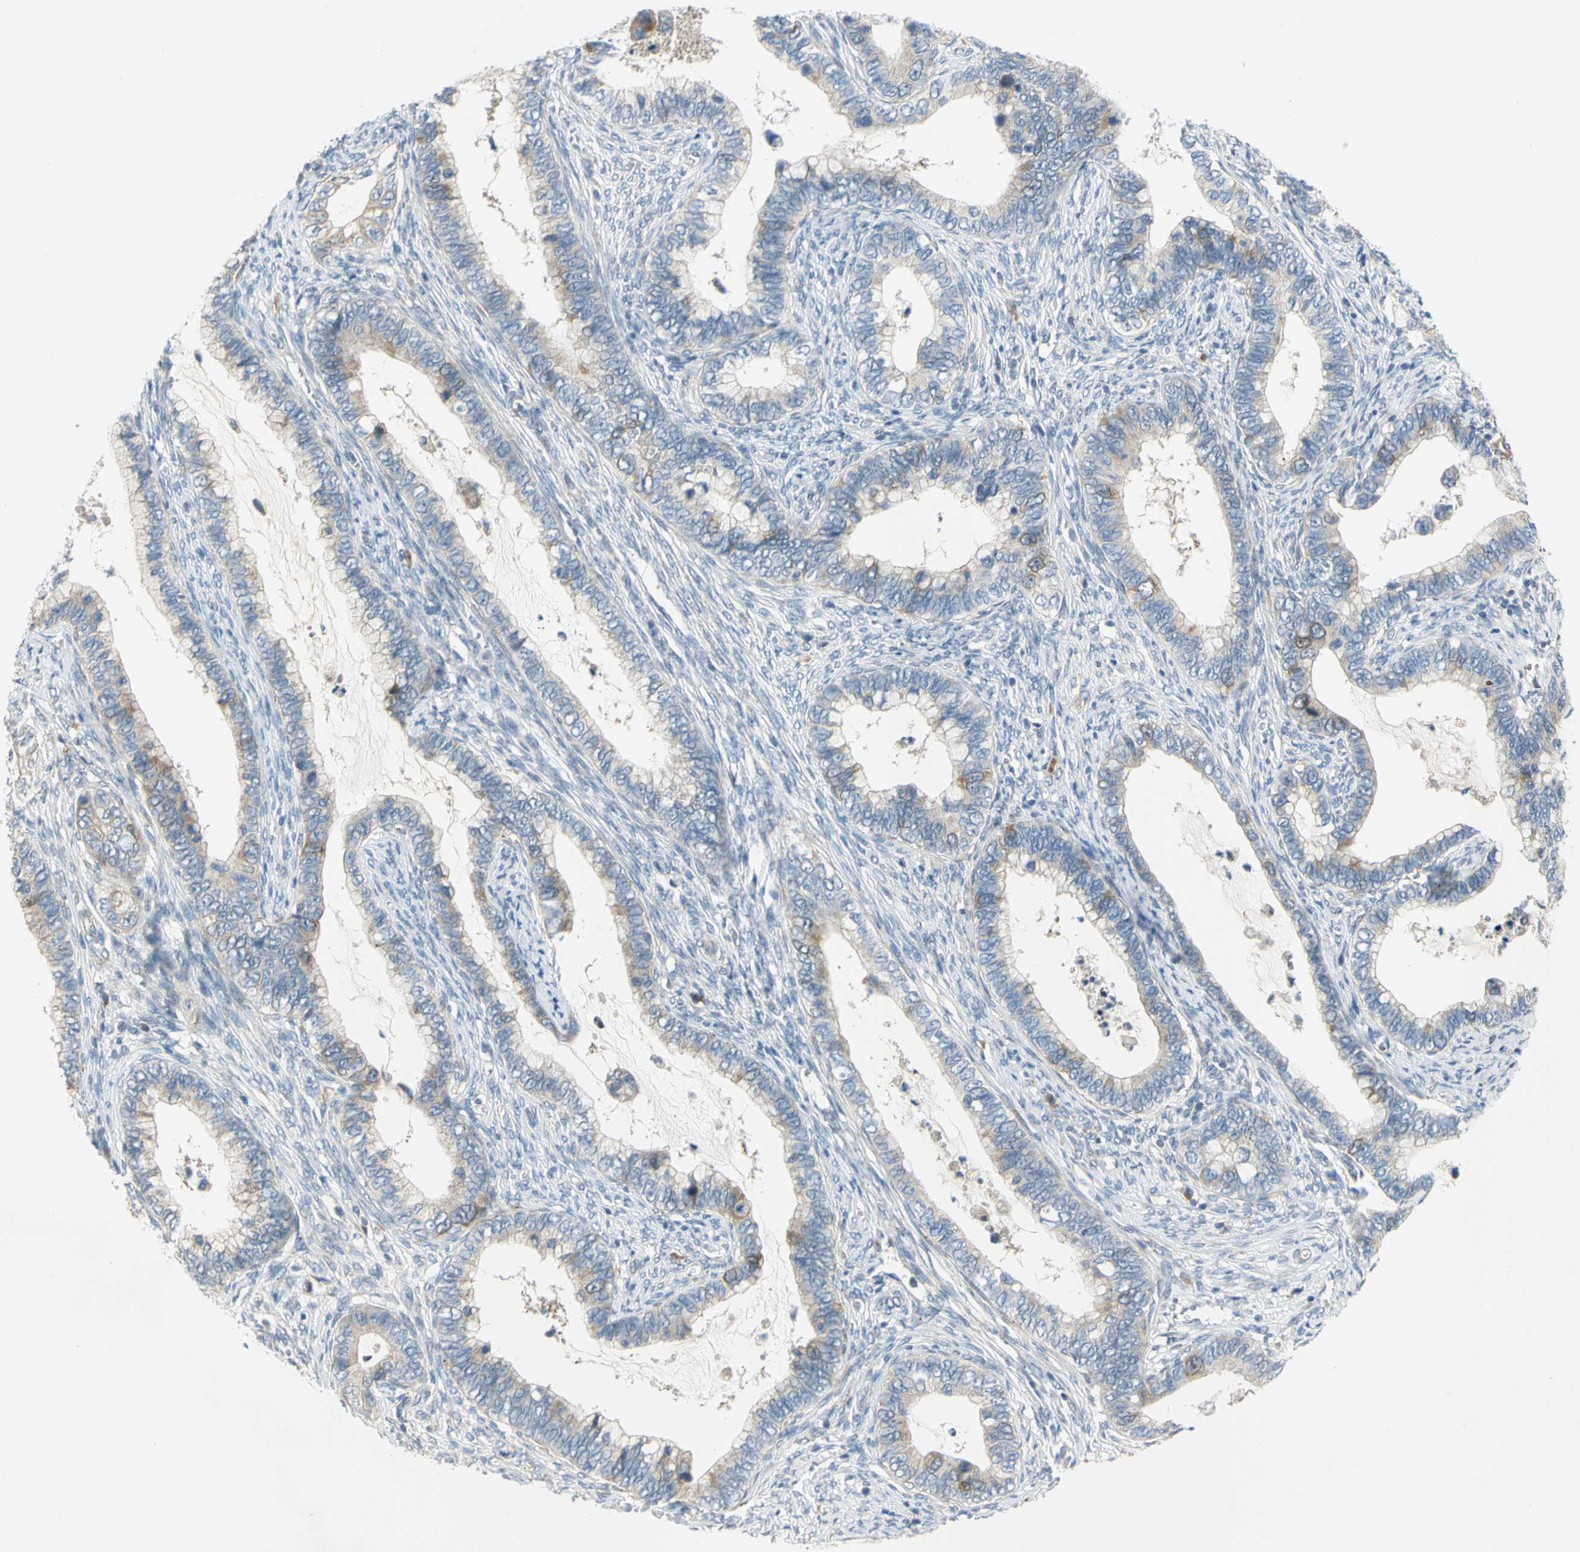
{"staining": {"intensity": "moderate", "quantity": "<25%", "location": "cytoplasmic/membranous"}, "tissue": "cervical cancer", "cell_type": "Tumor cells", "image_type": "cancer", "snomed": [{"axis": "morphology", "description": "Adenocarcinoma, NOS"}, {"axis": "topography", "description": "Cervix"}], "caption": "Human adenocarcinoma (cervical) stained for a protein (brown) reveals moderate cytoplasmic/membranous positive staining in about <25% of tumor cells.", "gene": "CCNB2", "patient": {"sex": "female", "age": 44}}